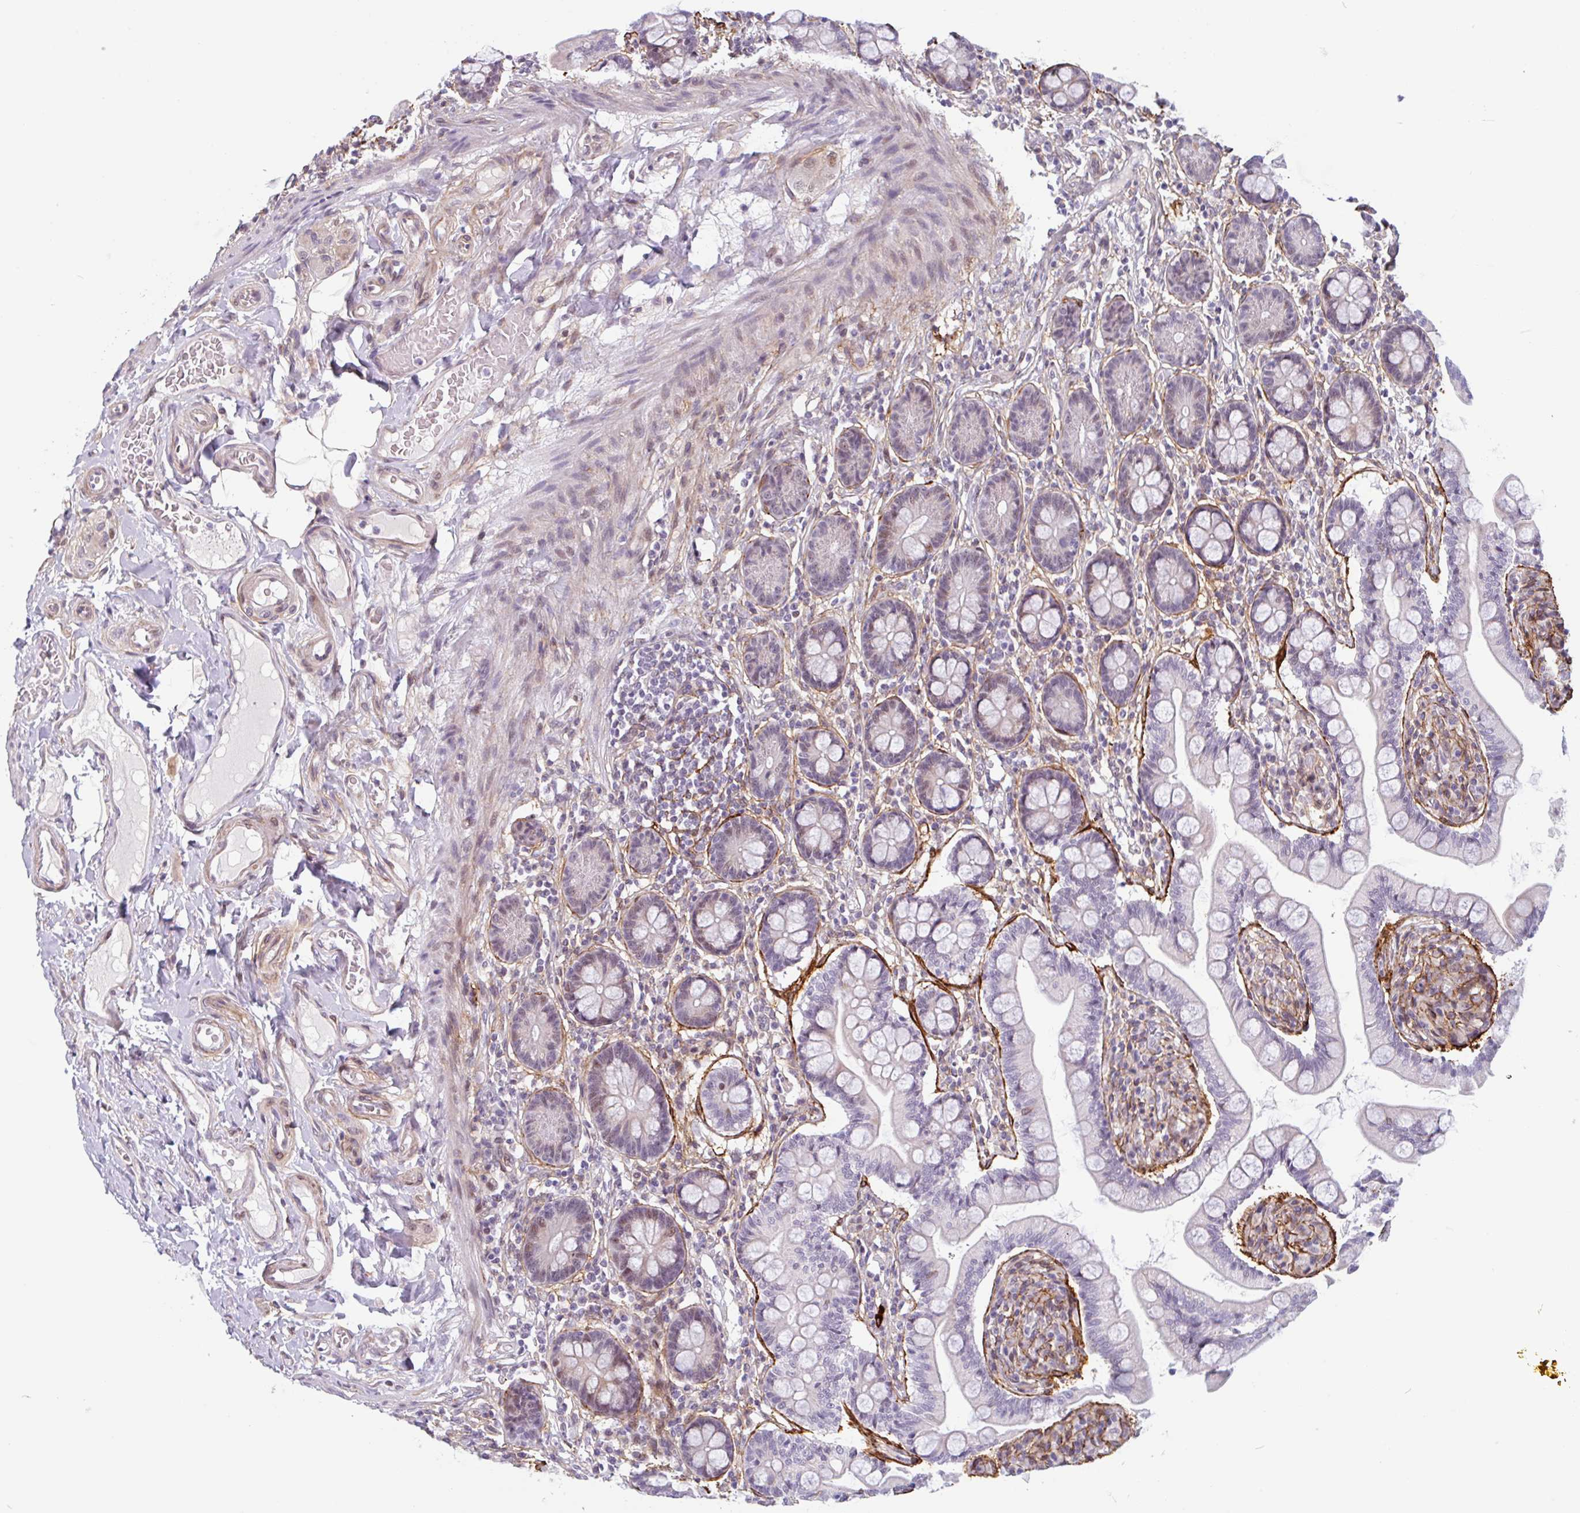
{"staining": {"intensity": "weak", "quantity": "<25%", "location": "nuclear"}, "tissue": "small intestine", "cell_type": "Glandular cells", "image_type": "normal", "snomed": [{"axis": "morphology", "description": "Normal tissue, NOS"}, {"axis": "topography", "description": "Small intestine"}], "caption": "This micrograph is of unremarkable small intestine stained with immunohistochemistry (IHC) to label a protein in brown with the nuclei are counter-stained blue. There is no staining in glandular cells. Nuclei are stained in blue.", "gene": "TMEM119", "patient": {"sex": "female", "age": 64}}